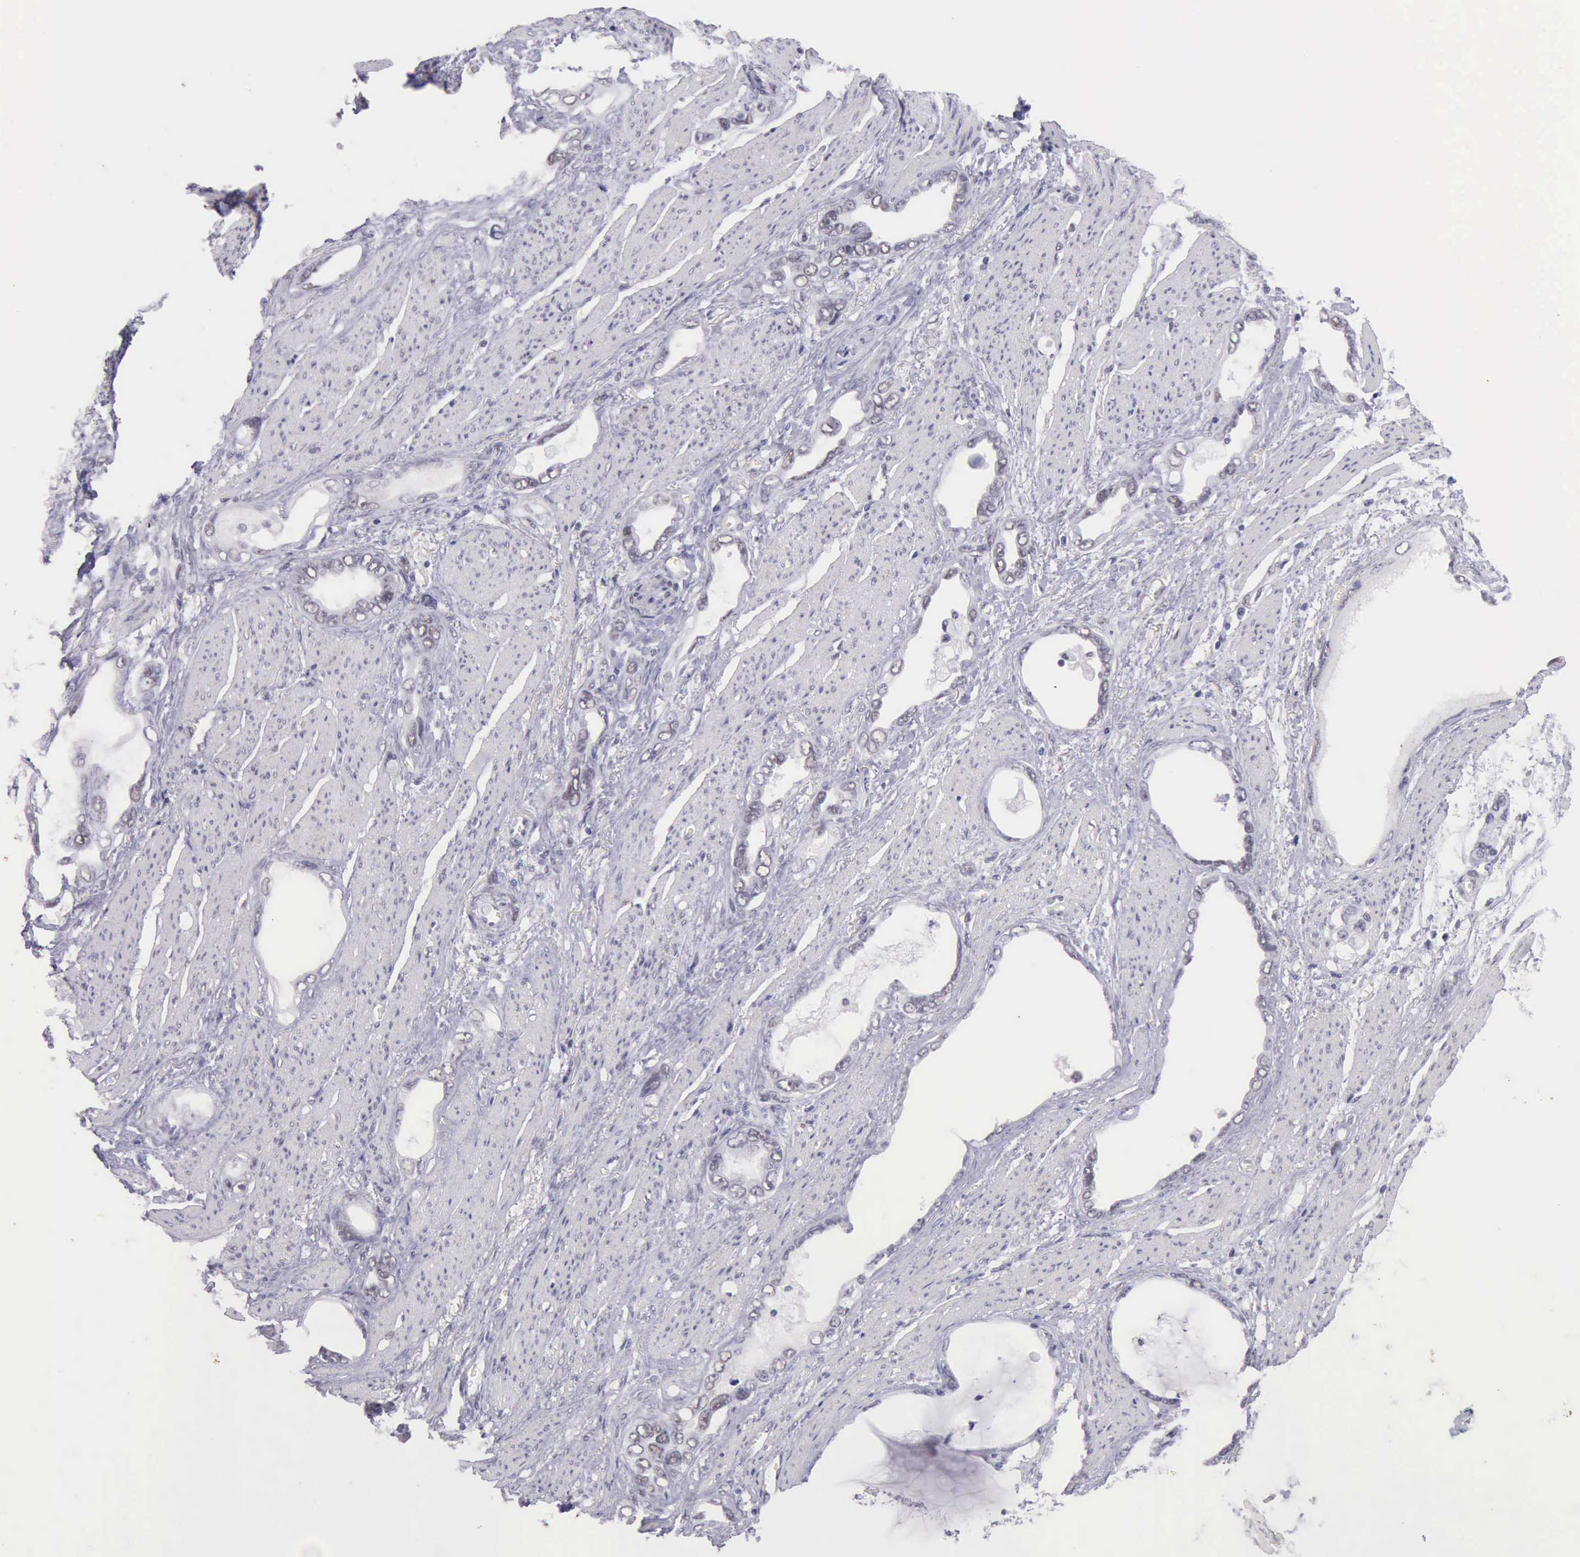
{"staining": {"intensity": "negative", "quantity": "none", "location": "none"}, "tissue": "stomach cancer", "cell_type": "Tumor cells", "image_type": "cancer", "snomed": [{"axis": "morphology", "description": "Adenocarcinoma, NOS"}, {"axis": "topography", "description": "Stomach"}], "caption": "Immunohistochemistry (IHC) image of stomach adenocarcinoma stained for a protein (brown), which demonstrates no staining in tumor cells.", "gene": "EP300", "patient": {"sex": "male", "age": 78}}